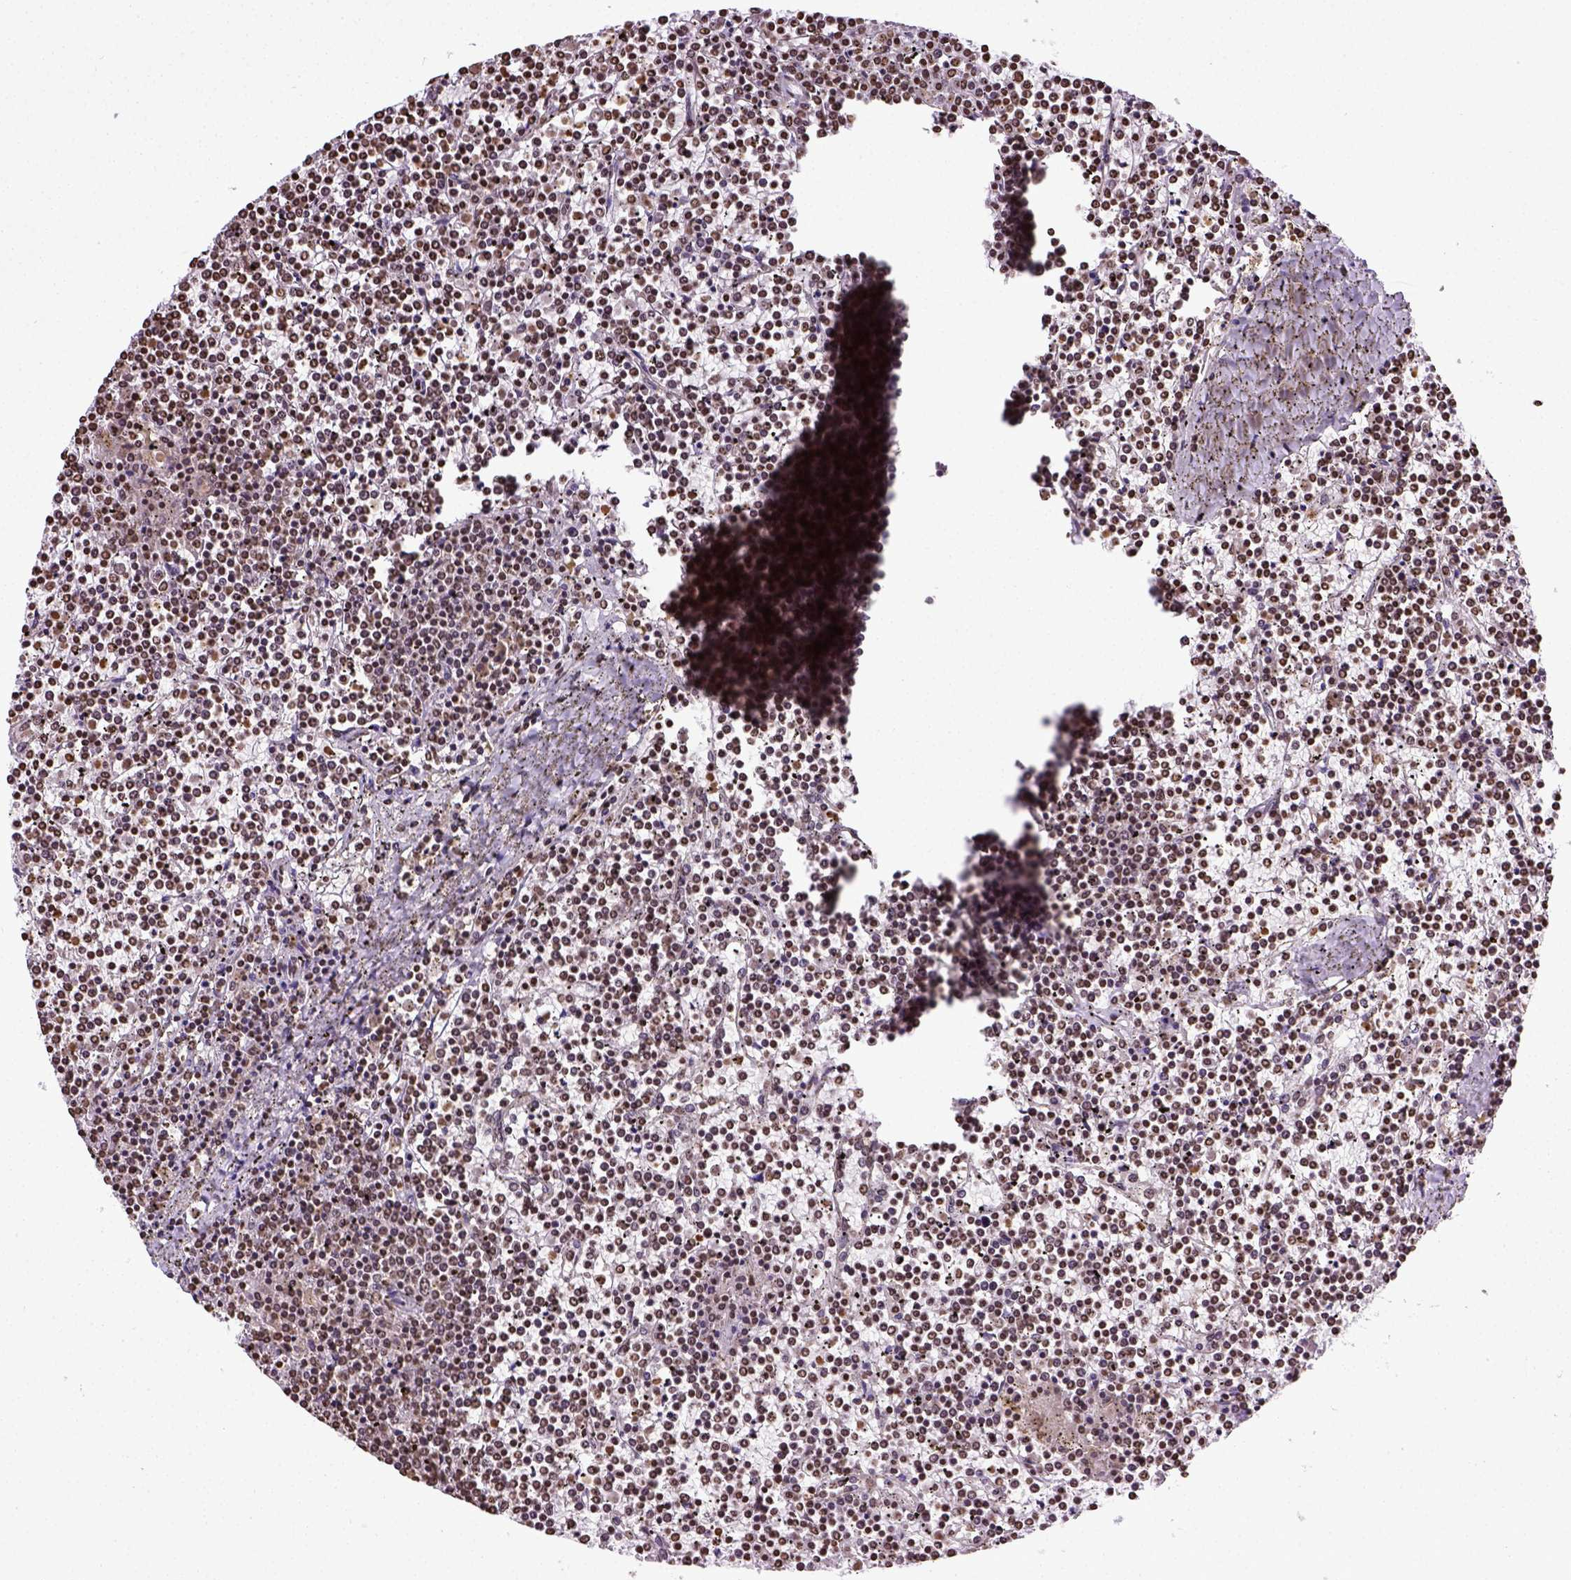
{"staining": {"intensity": "strong", "quantity": ">75%", "location": "nuclear"}, "tissue": "lymphoma", "cell_type": "Tumor cells", "image_type": "cancer", "snomed": [{"axis": "morphology", "description": "Malignant lymphoma, non-Hodgkin's type, Low grade"}, {"axis": "topography", "description": "Spleen"}], "caption": "There is high levels of strong nuclear staining in tumor cells of lymphoma, as demonstrated by immunohistochemical staining (brown color).", "gene": "ZNF75D", "patient": {"sex": "female", "age": 19}}